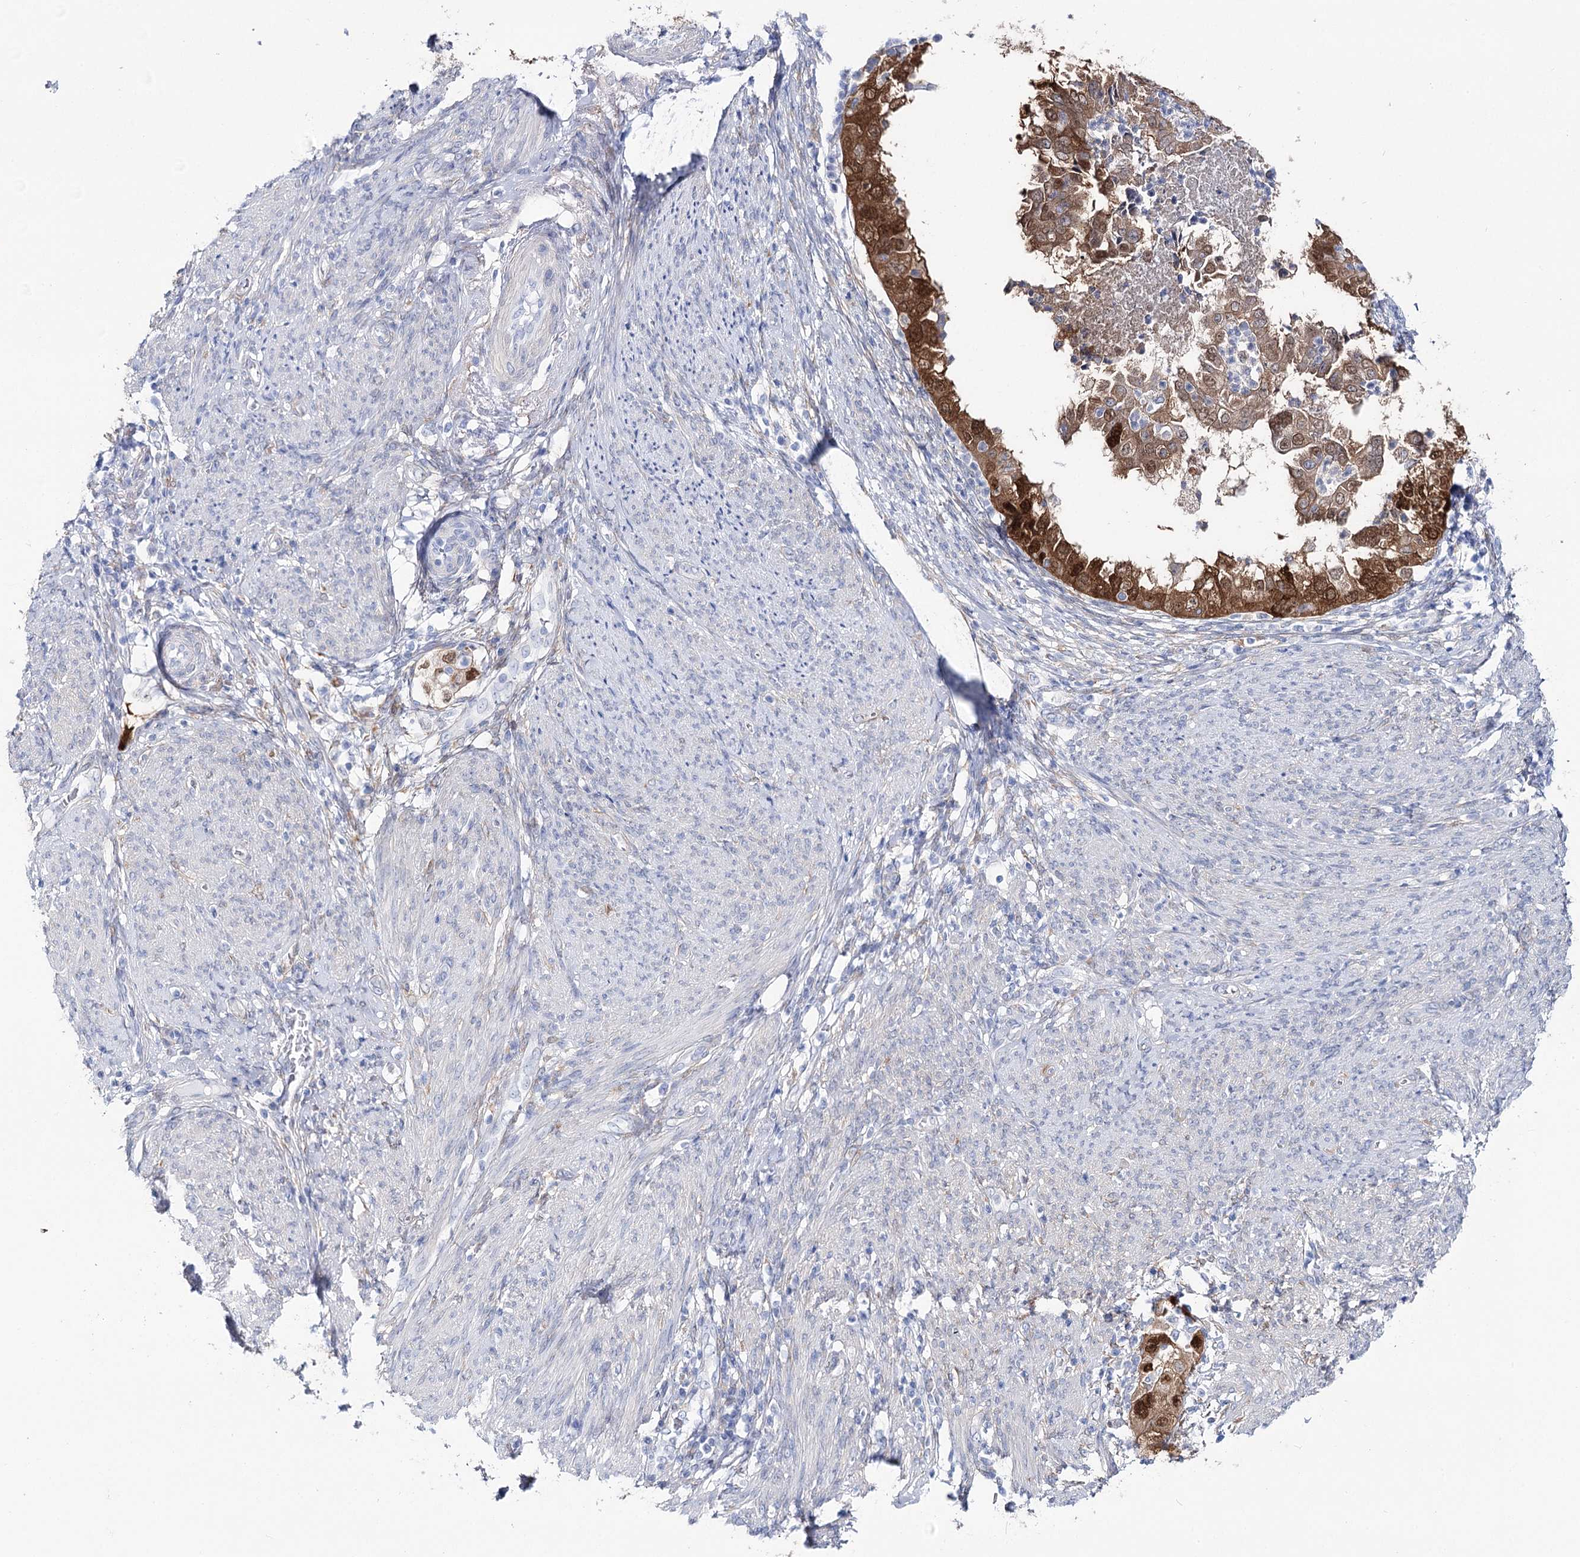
{"staining": {"intensity": "strong", "quantity": ">75%", "location": "cytoplasmic/membranous,nuclear"}, "tissue": "endometrial cancer", "cell_type": "Tumor cells", "image_type": "cancer", "snomed": [{"axis": "morphology", "description": "Adenocarcinoma, NOS"}, {"axis": "topography", "description": "Endometrium"}], "caption": "Immunohistochemistry (IHC) (DAB (3,3'-diaminobenzidine)) staining of endometrial cancer (adenocarcinoma) reveals strong cytoplasmic/membranous and nuclear protein positivity in approximately >75% of tumor cells.", "gene": "UGDH", "patient": {"sex": "female", "age": 85}}